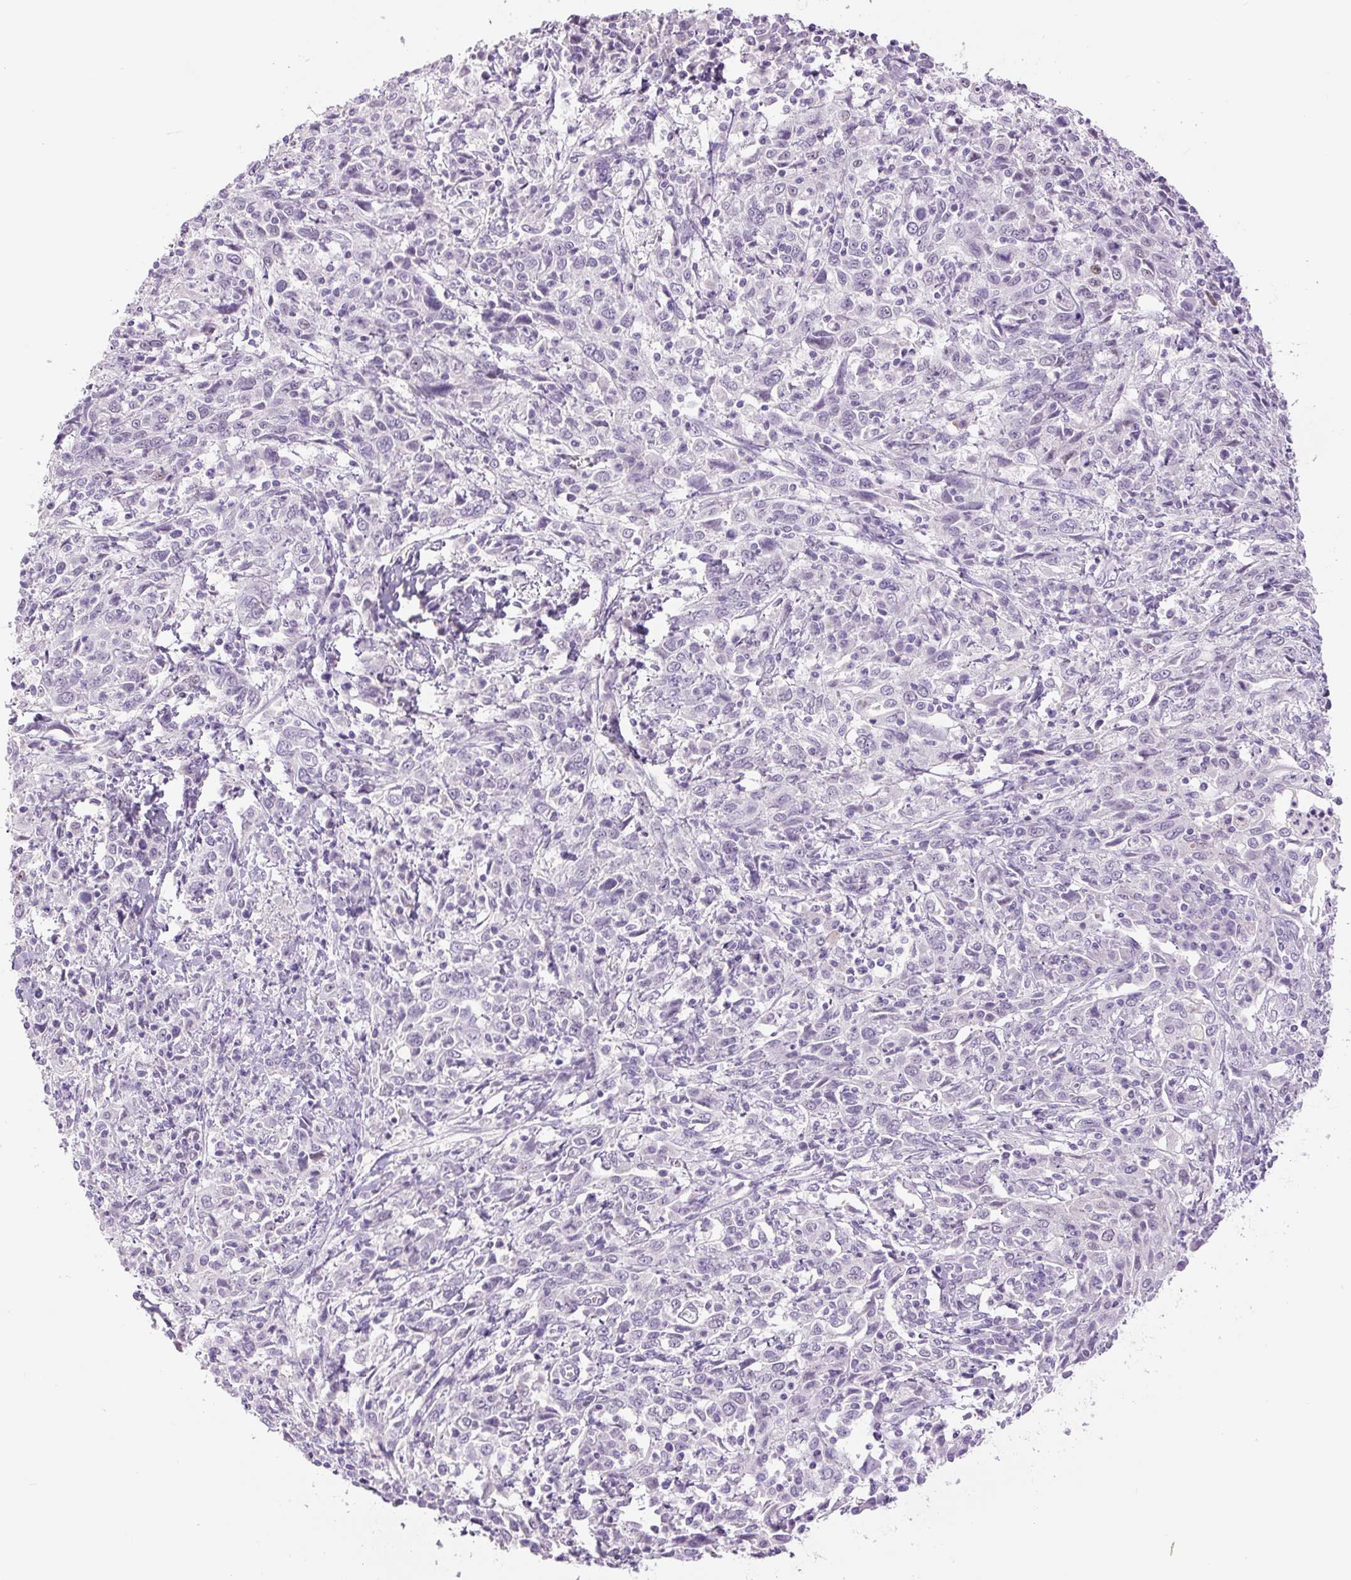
{"staining": {"intensity": "moderate", "quantity": "<25%", "location": "nuclear"}, "tissue": "cervical cancer", "cell_type": "Tumor cells", "image_type": "cancer", "snomed": [{"axis": "morphology", "description": "Squamous cell carcinoma, NOS"}, {"axis": "topography", "description": "Cervix"}], "caption": "A photomicrograph showing moderate nuclear expression in about <25% of tumor cells in squamous cell carcinoma (cervical), as visualized by brown immunohistochemical staining.", "gene": "SIX1", "patient": {"sex": "female", "age": 46}}